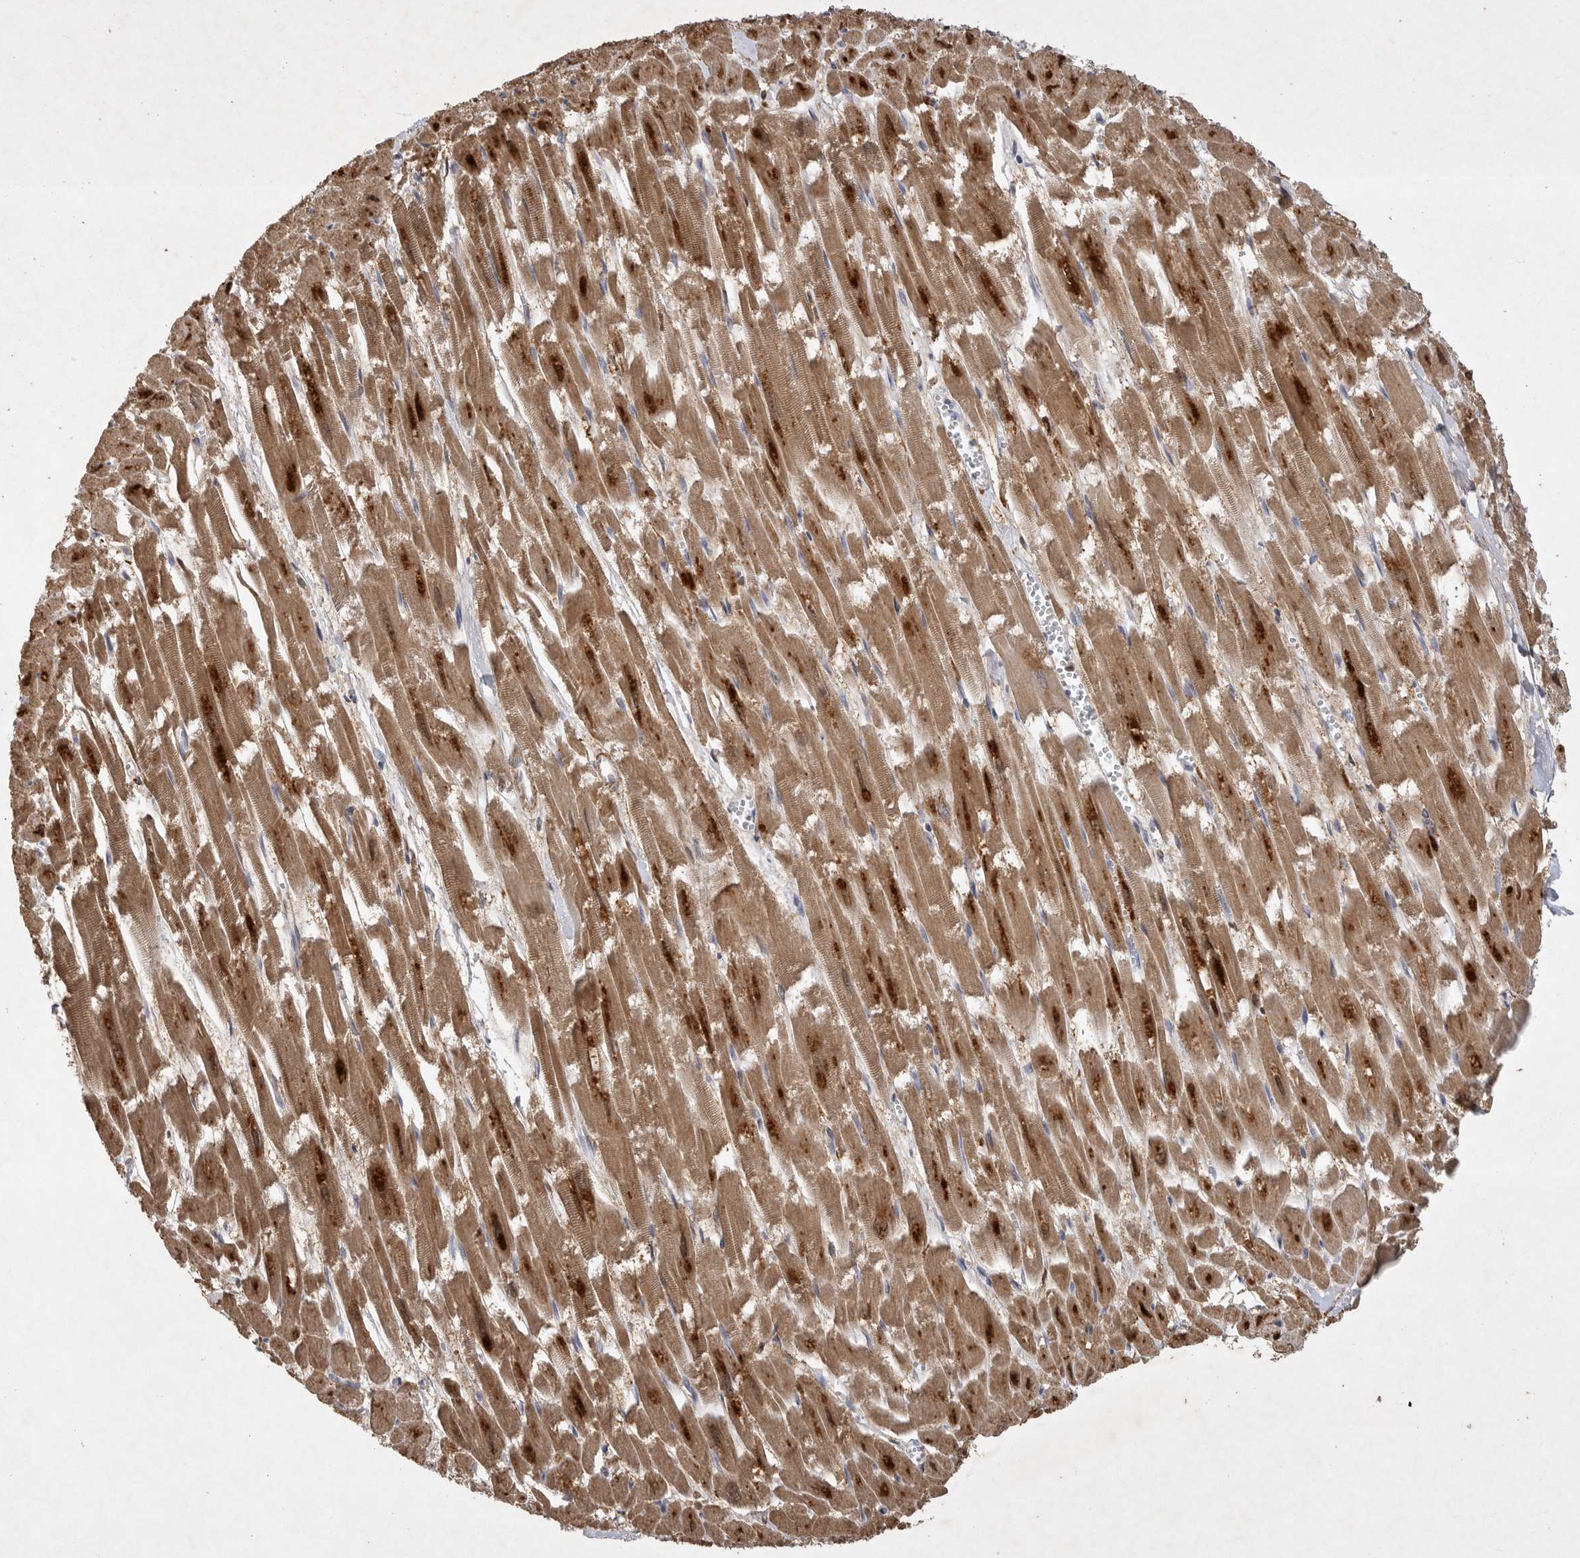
{"staining": {"intensity": "strong", "quantity": ">75%", "location": "cytoplasmic/membranous"}, "tissue": "heart muscle", "cell_type": "Cardiomyocytes", "image_type": "normal", "snomed": [{"axis": "morphology", "description": "Normal tissue, NOS"}, {"axis": "topography", "description": "Heart"}], "caption": "Human heart muscle stained for a protein (brown) displays strong cytoplasmic/membranous positive positivity in about >75% of cardiomyocytes.", "gene": "EDEM3", "patient": {"sex": "male", "age": 54}}